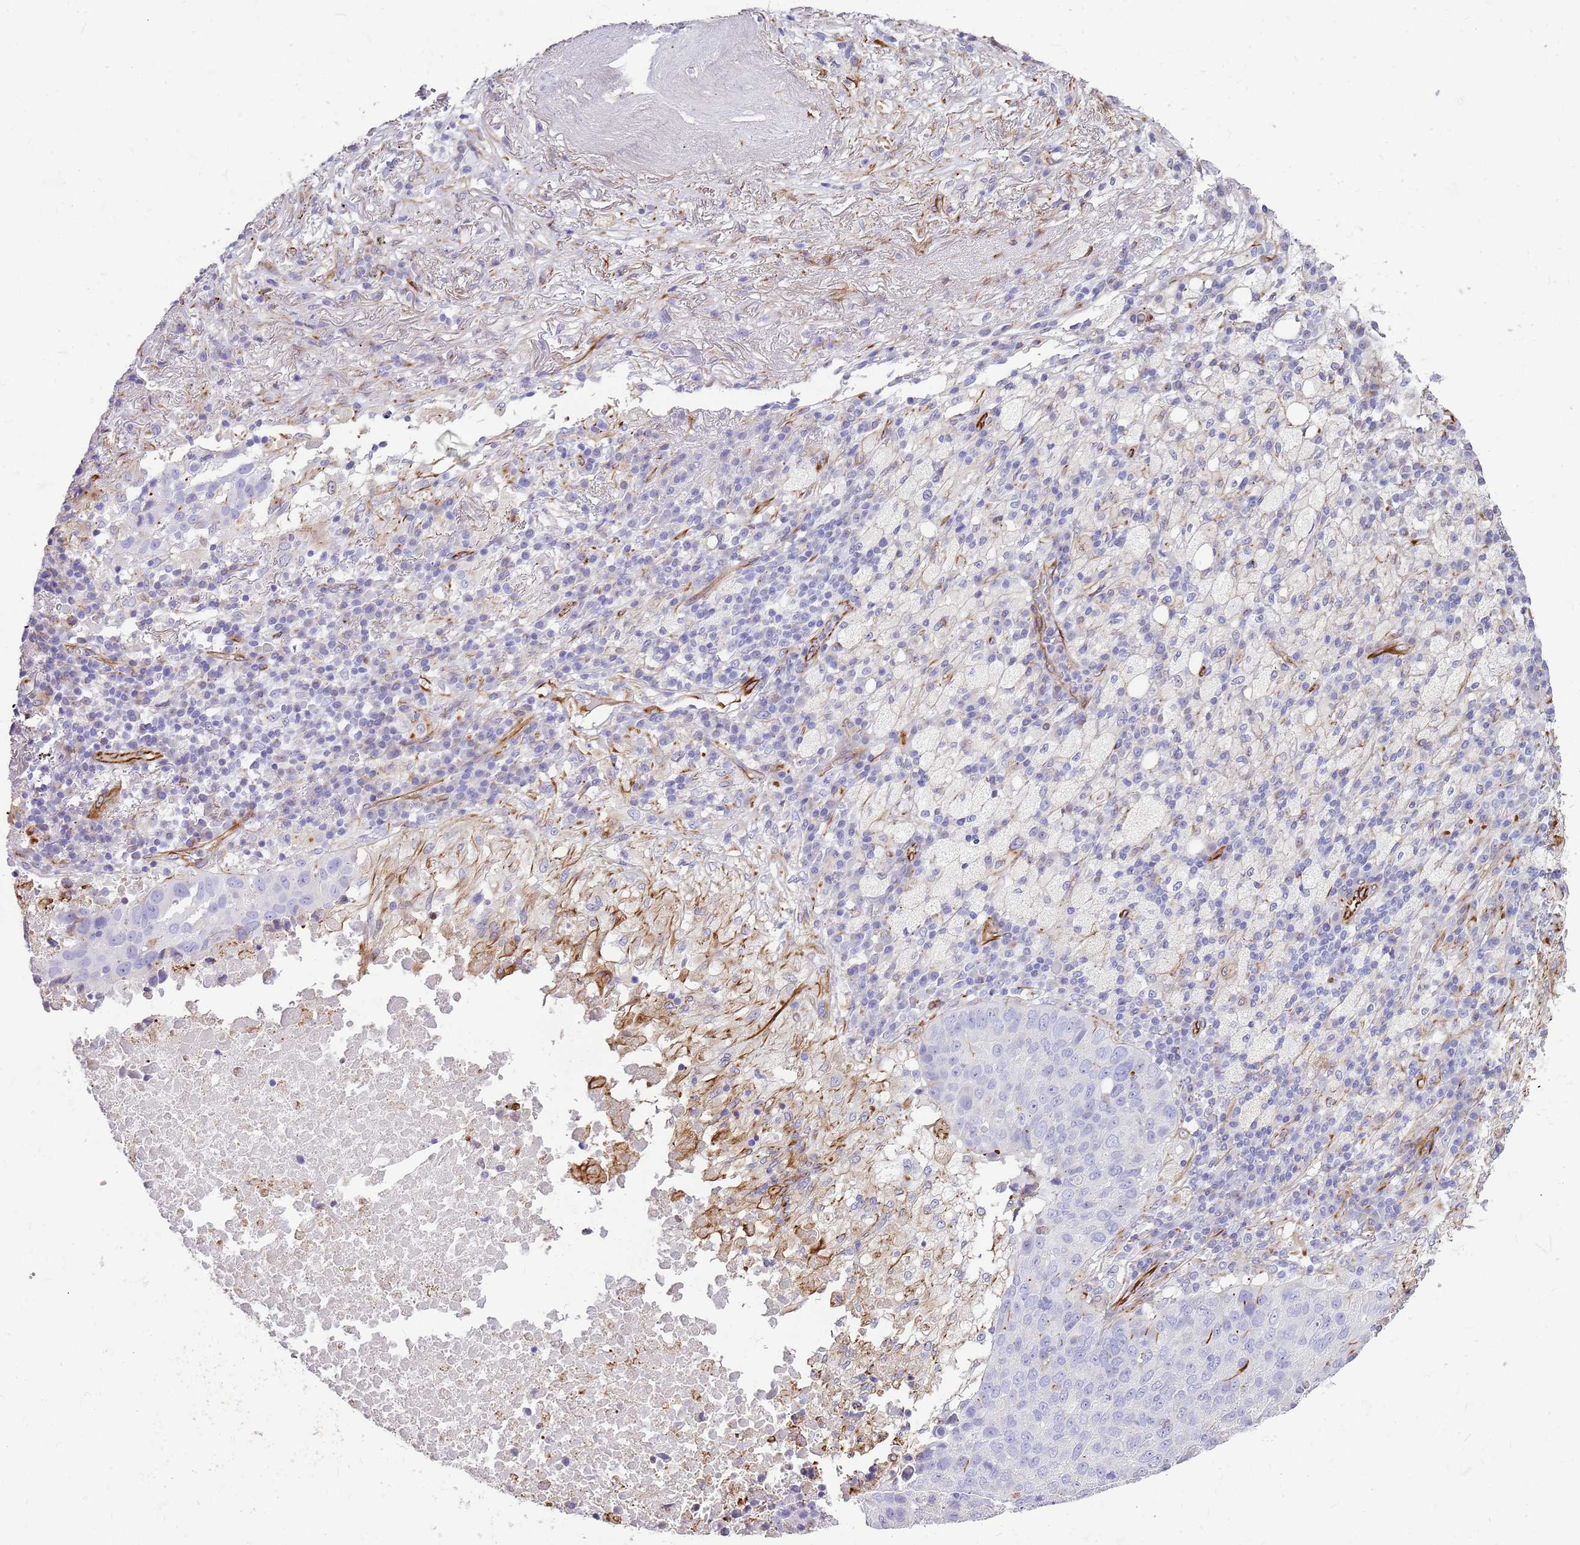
{"staining": {"intensity": "negative", "quantity": "none", "location": "none"}, "tissue": "lung cancer", "cell_type": "Tumor cells", "image_type": "cancer", "snomed": [{"axis": "morphology", "description": "Squamous cell carcinoma, NOS"}, {"axis": "topography", "description": "Lung"}], "caption": "Squamous cell carcinoma (lung) stained for a protein using immunohistochemistry exhibits no positivity tumor cells.", "gene": "ZDHHC1", "patient": {"sex": "male", "age": 73}}